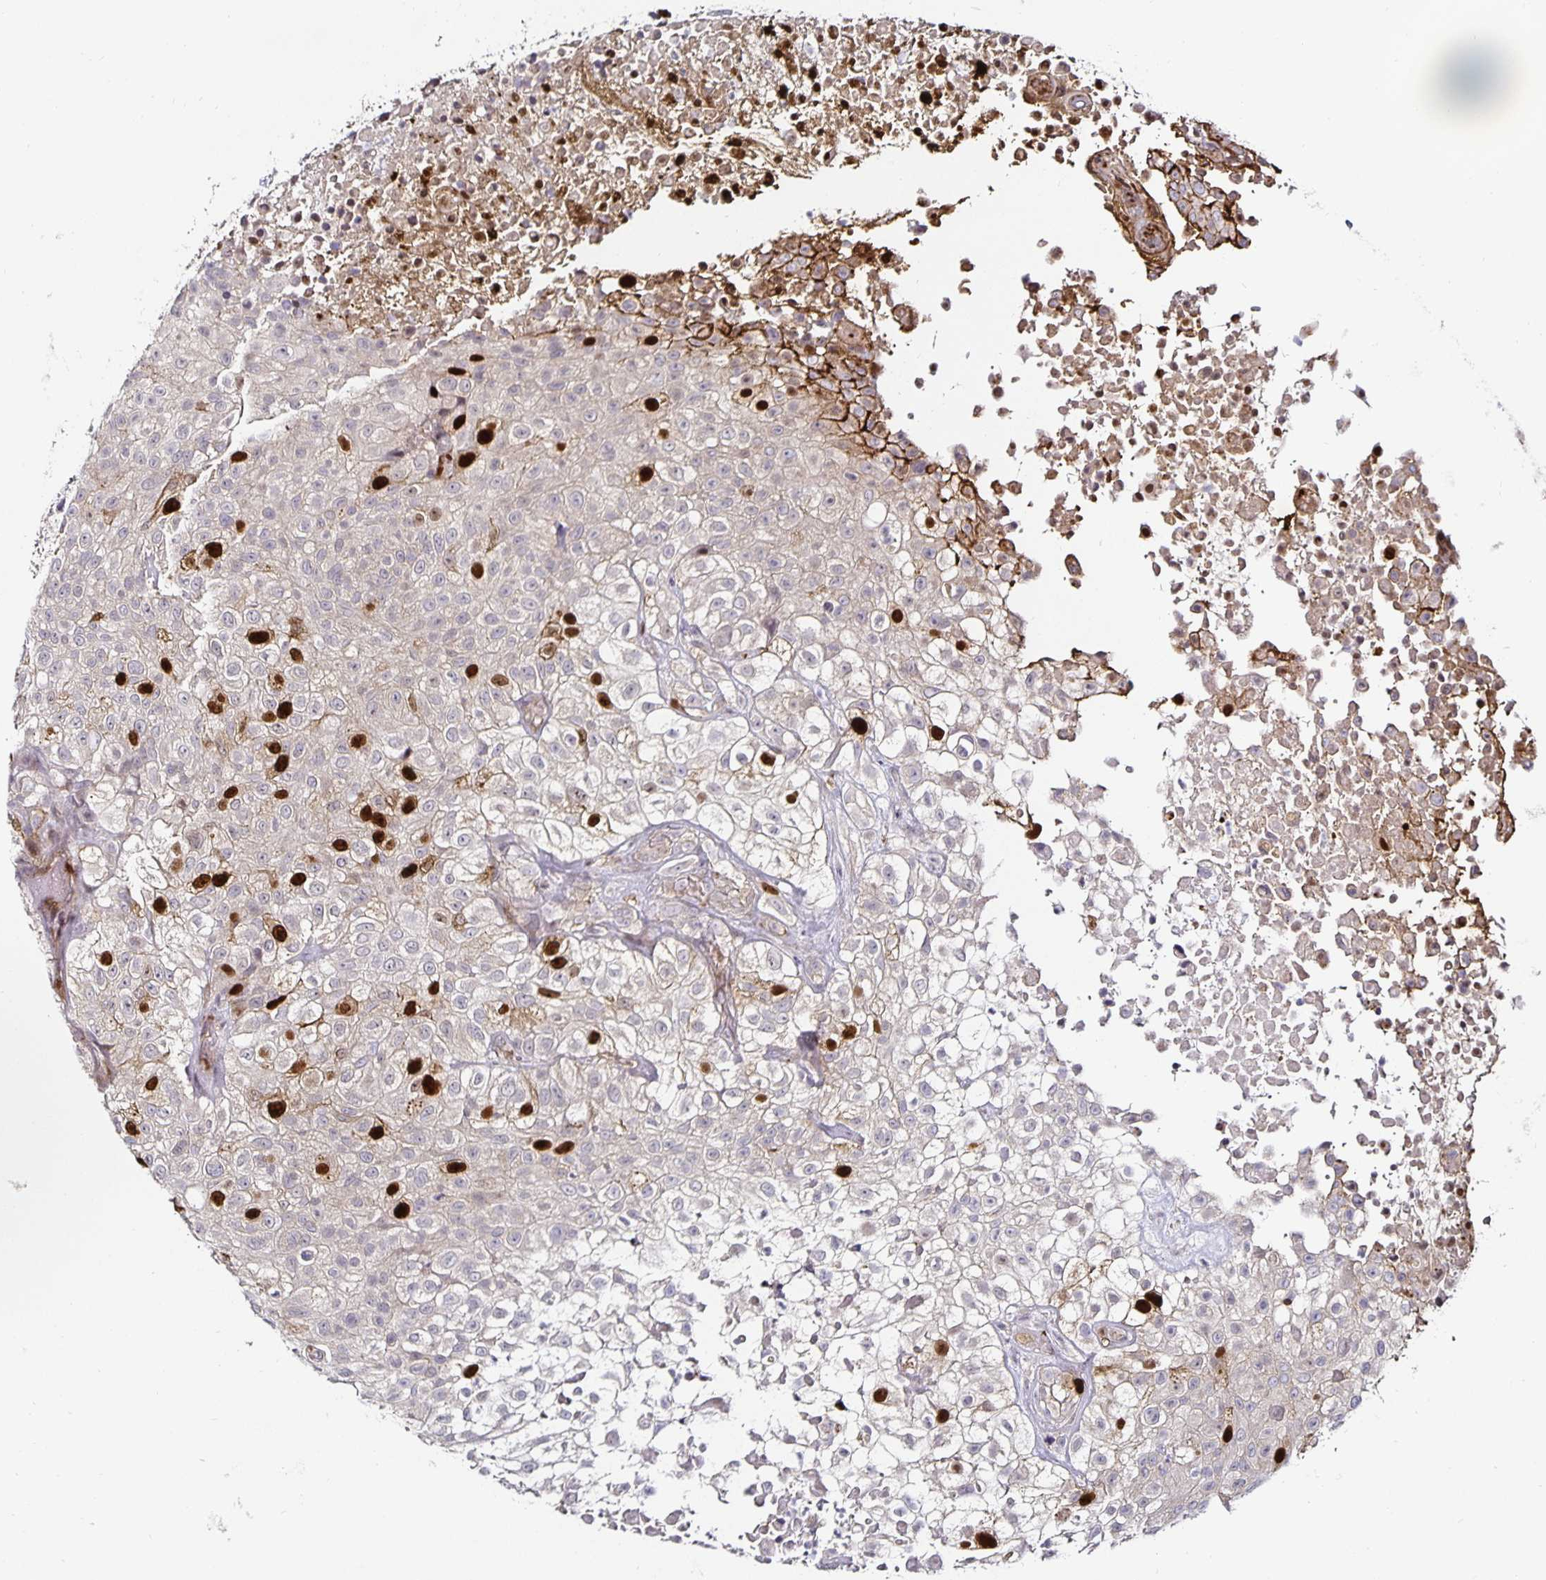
{"staining": {"intensity": "strong", "quantity": "<25%", "location": "nuclear"}, "tissue": "urothelial cancer", "cell_type": "Tumor cells", "image_type": "cancer", "snomed": [{"axis": "morphology", "description": "Urothelial carcinoma, High grade"}, {"axis": "topography", "description": "Urinary bladder"}], "caption": "Urothelial cancer was stained to show a protein in brown. There is medium levels of strong nuclear expression in about <25% of tumor cells.", "gene": "ANLN", "patient": {"sex": "male", "age": 56}}